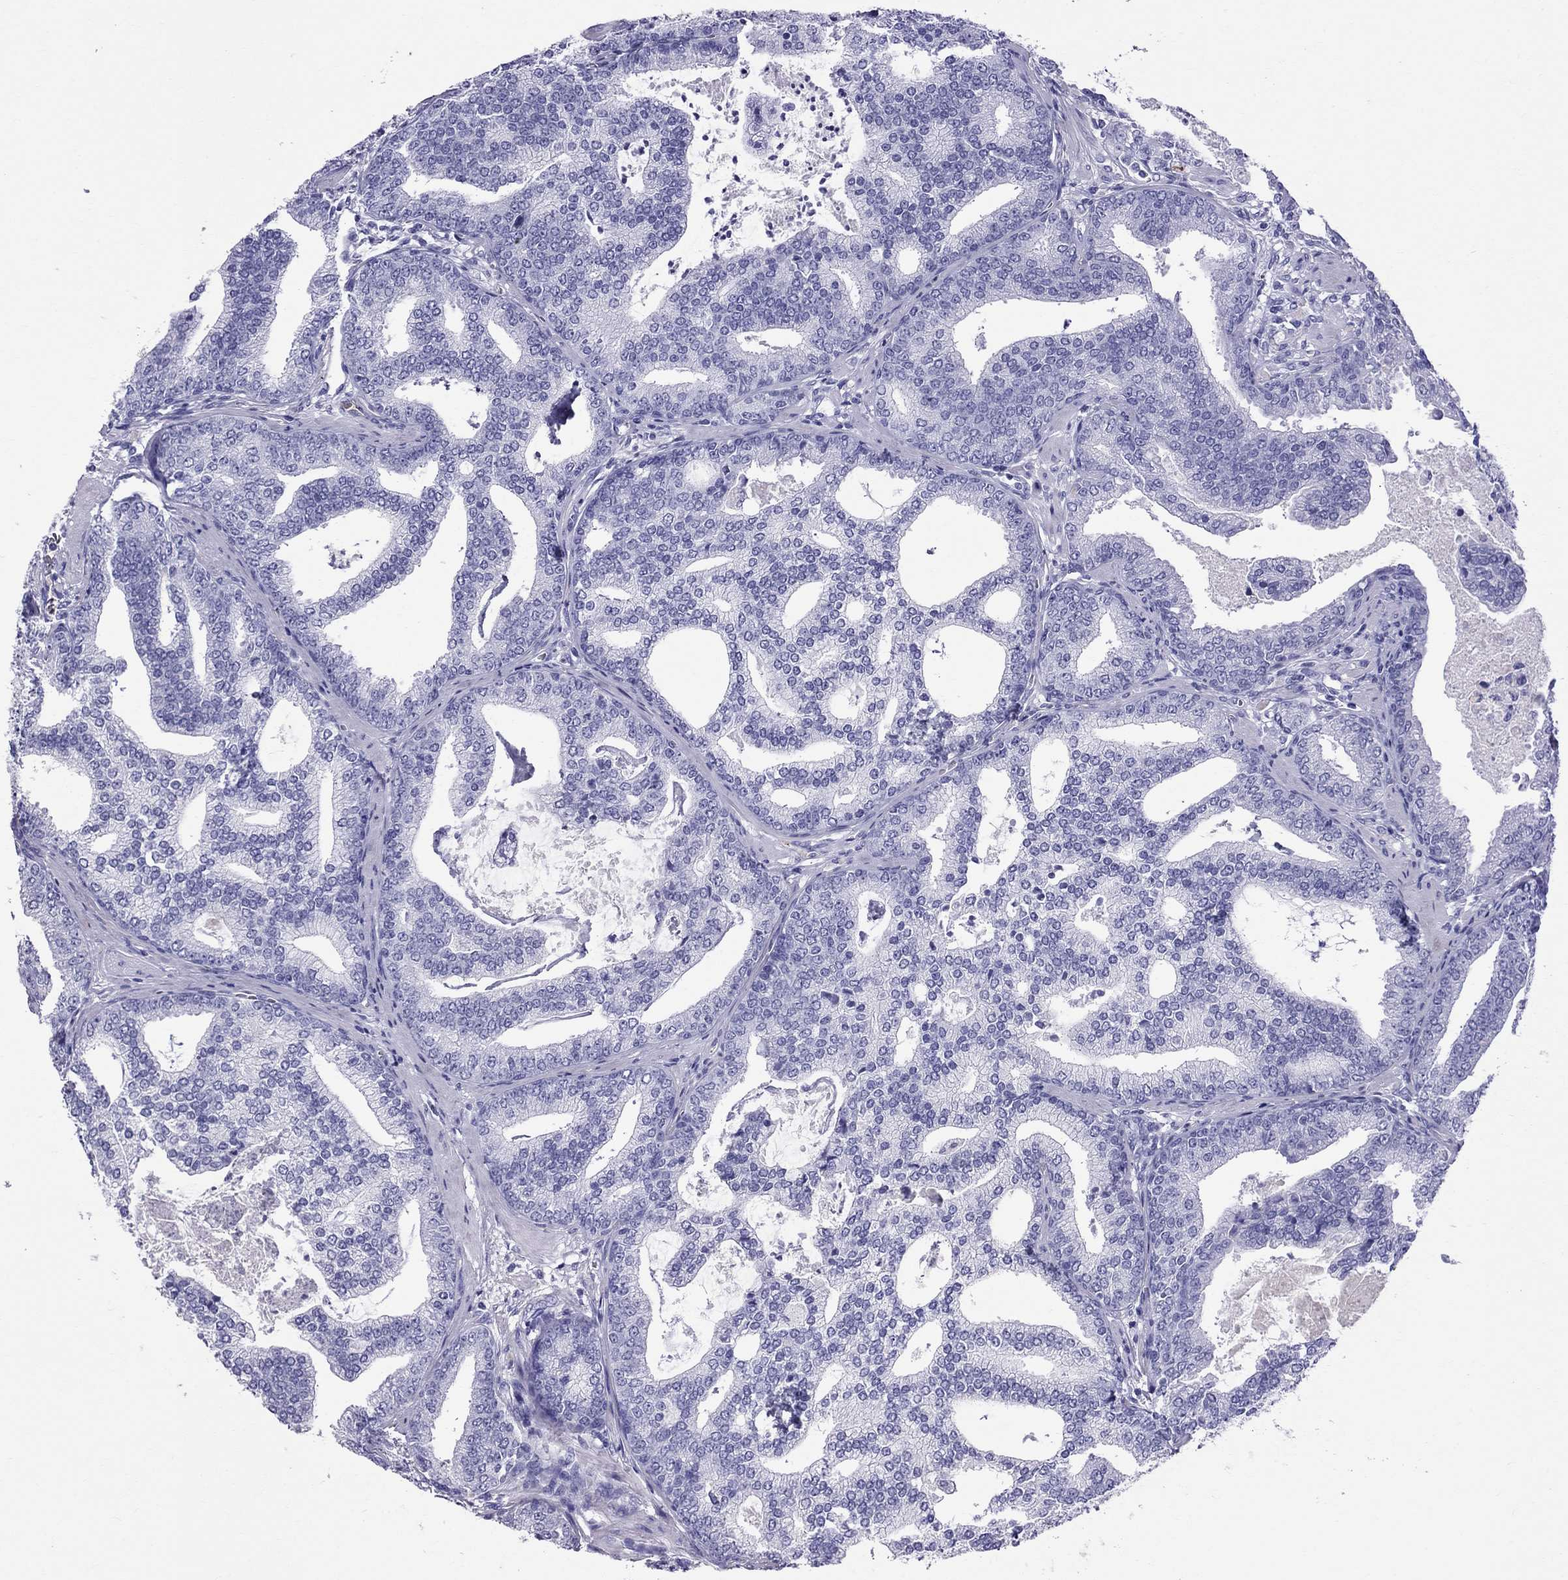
{"staining": {"intensity": "negative", "quantity": "none", "location": "none"}, "tissue": "prostate cancer", "cell_type": "Tumor cells", "image_type": "cancer", "snomed": [{"axis": "morphology", "description": "Adenocarcinoma, NOS"}, {"axis": "topography", "description": "Prostate"}], "caption": "A high-resolution image shows IHC staining of prostate cancer (adenocarcinoma), which displays no significant staining in tumor cells.", "gene": "SCART1", "patient": {"sex": "male", "age": 64}}